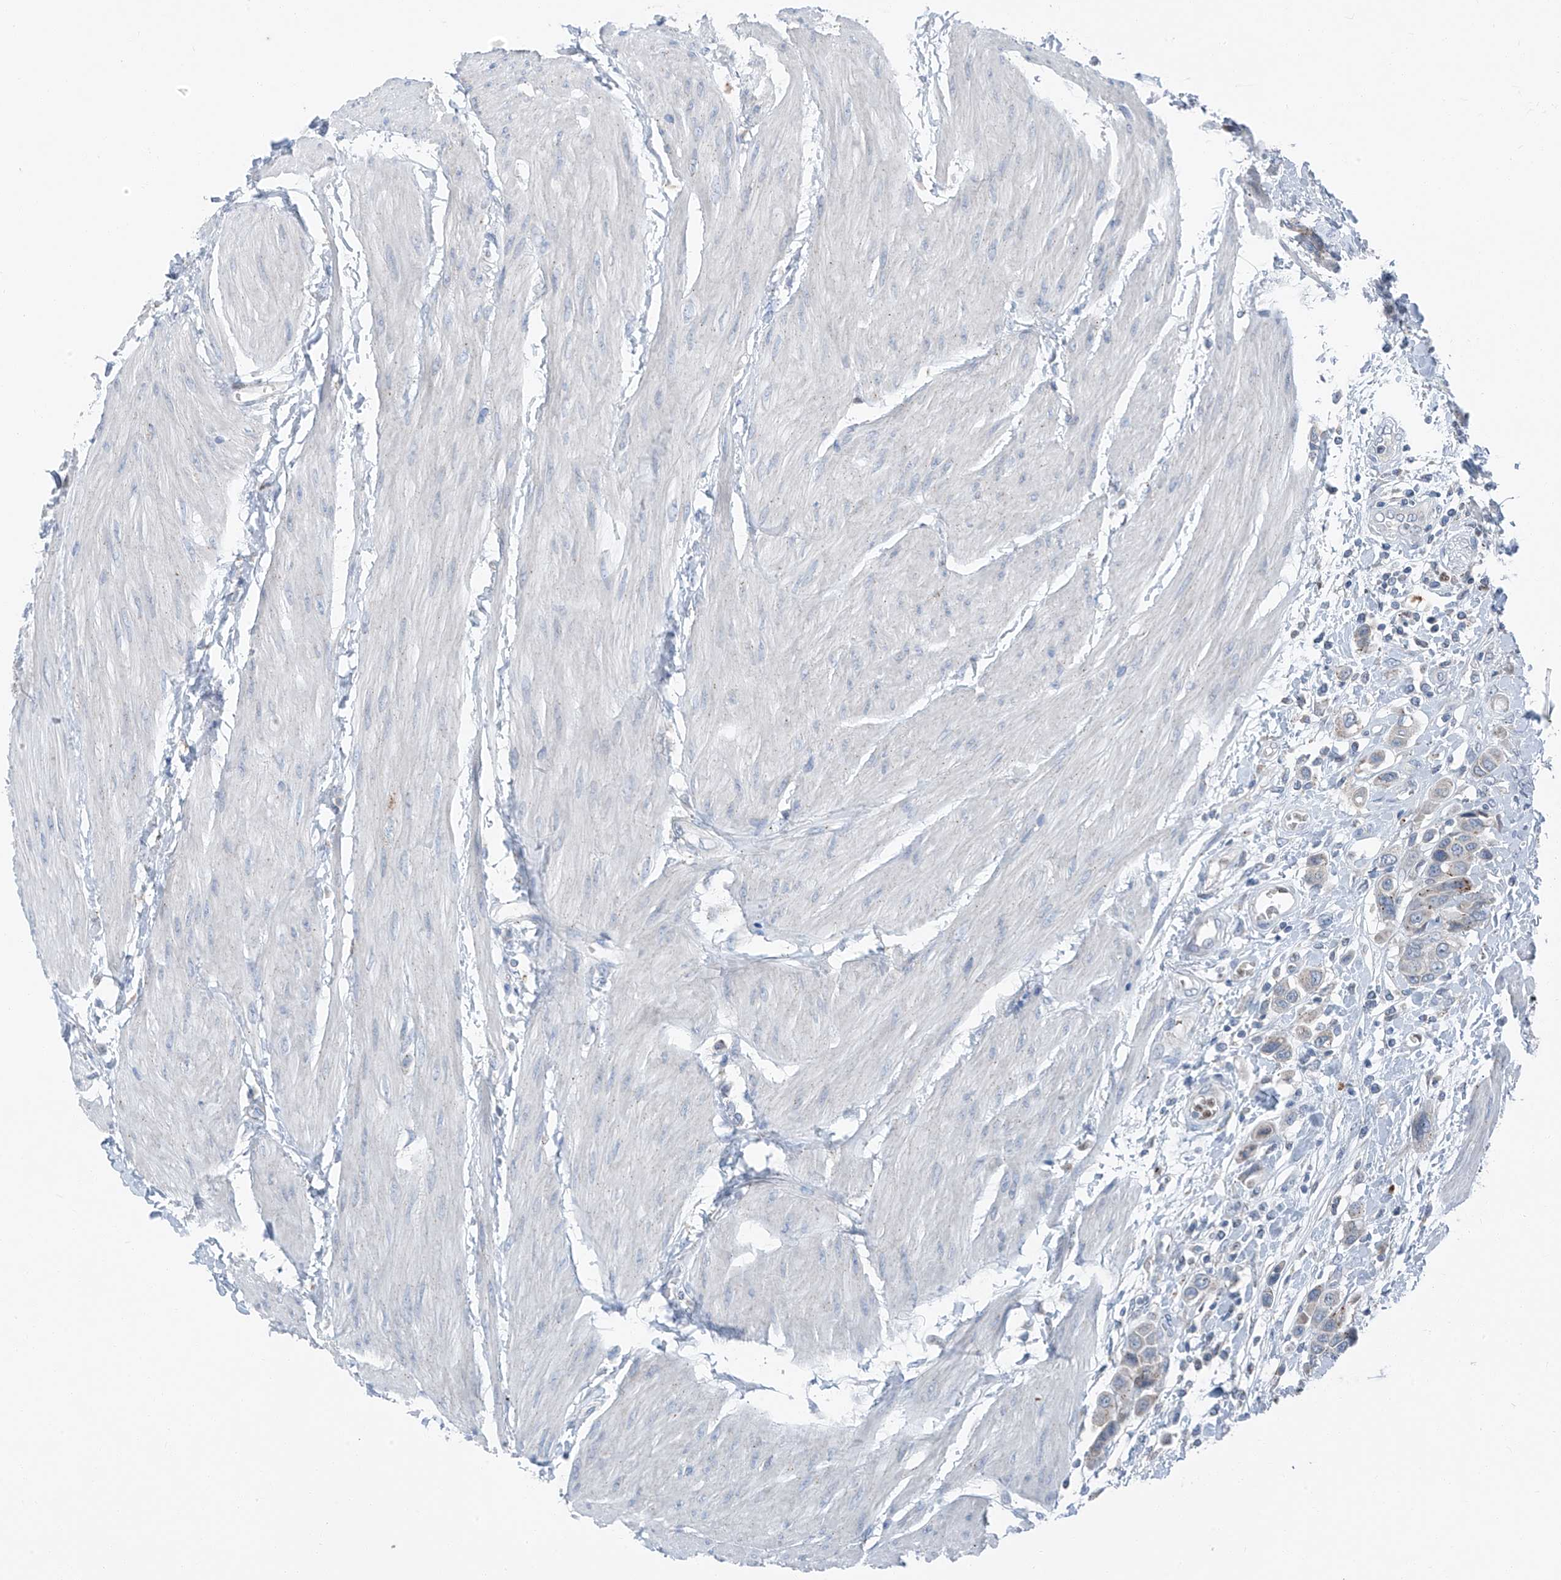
{"staining": {"intensity": "negative", "quantity": "none", "location": "none"}, "tissue": "urothelial cancer", "cell_type": "Tumor cells", "image_type": "cancer", "snomed": [{"axis": "morphology", "description": "Urothelial carcinoma, High grade"}, {"axis": "topography", "description": "Urinary bladder"}], "caption": "Urothelial cancer was stained to show a protein in brown. There is no significant positivity in tumor cells.", "gene": "CHMP2B", "patient": {"sex": "male", "age": 50}}